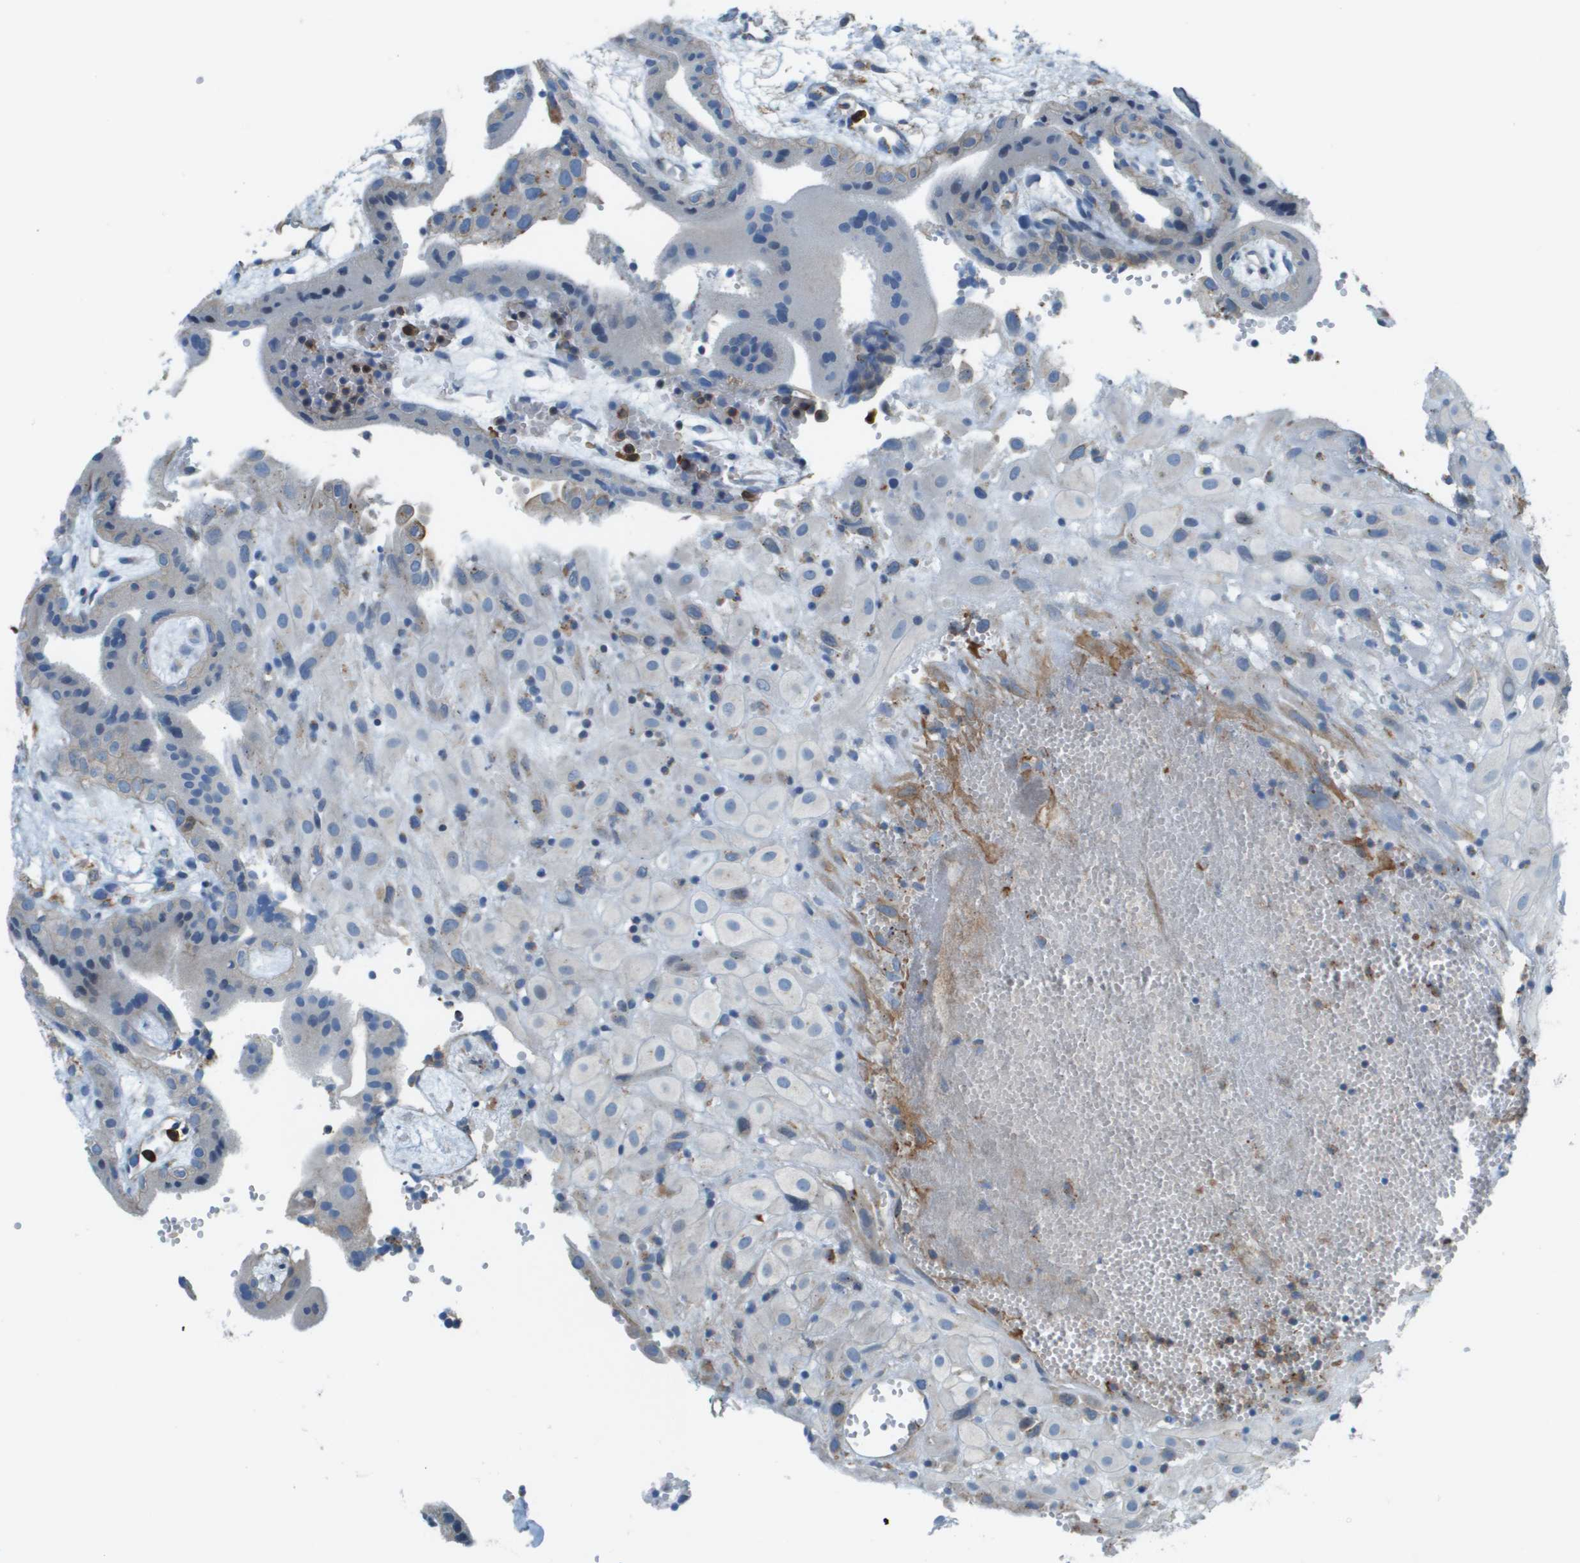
{"staining": {"intensity": "negative", "quantity": "none", "location": "none"}, "tissue": "placenta", "cell_type": "Decidual cells", "image_type": "normal", "snomed": [{"axis": "morphology", "description": "Normal tissue, NOS"}, {"axis": "topography", "description": "Placenta"}], "caption": "DAB immunohistochemical staining of benign placenta reveals no significant expression in decidual cells.", "gene": "MYH11", "patient": {"sex": "female", "age": 18}}